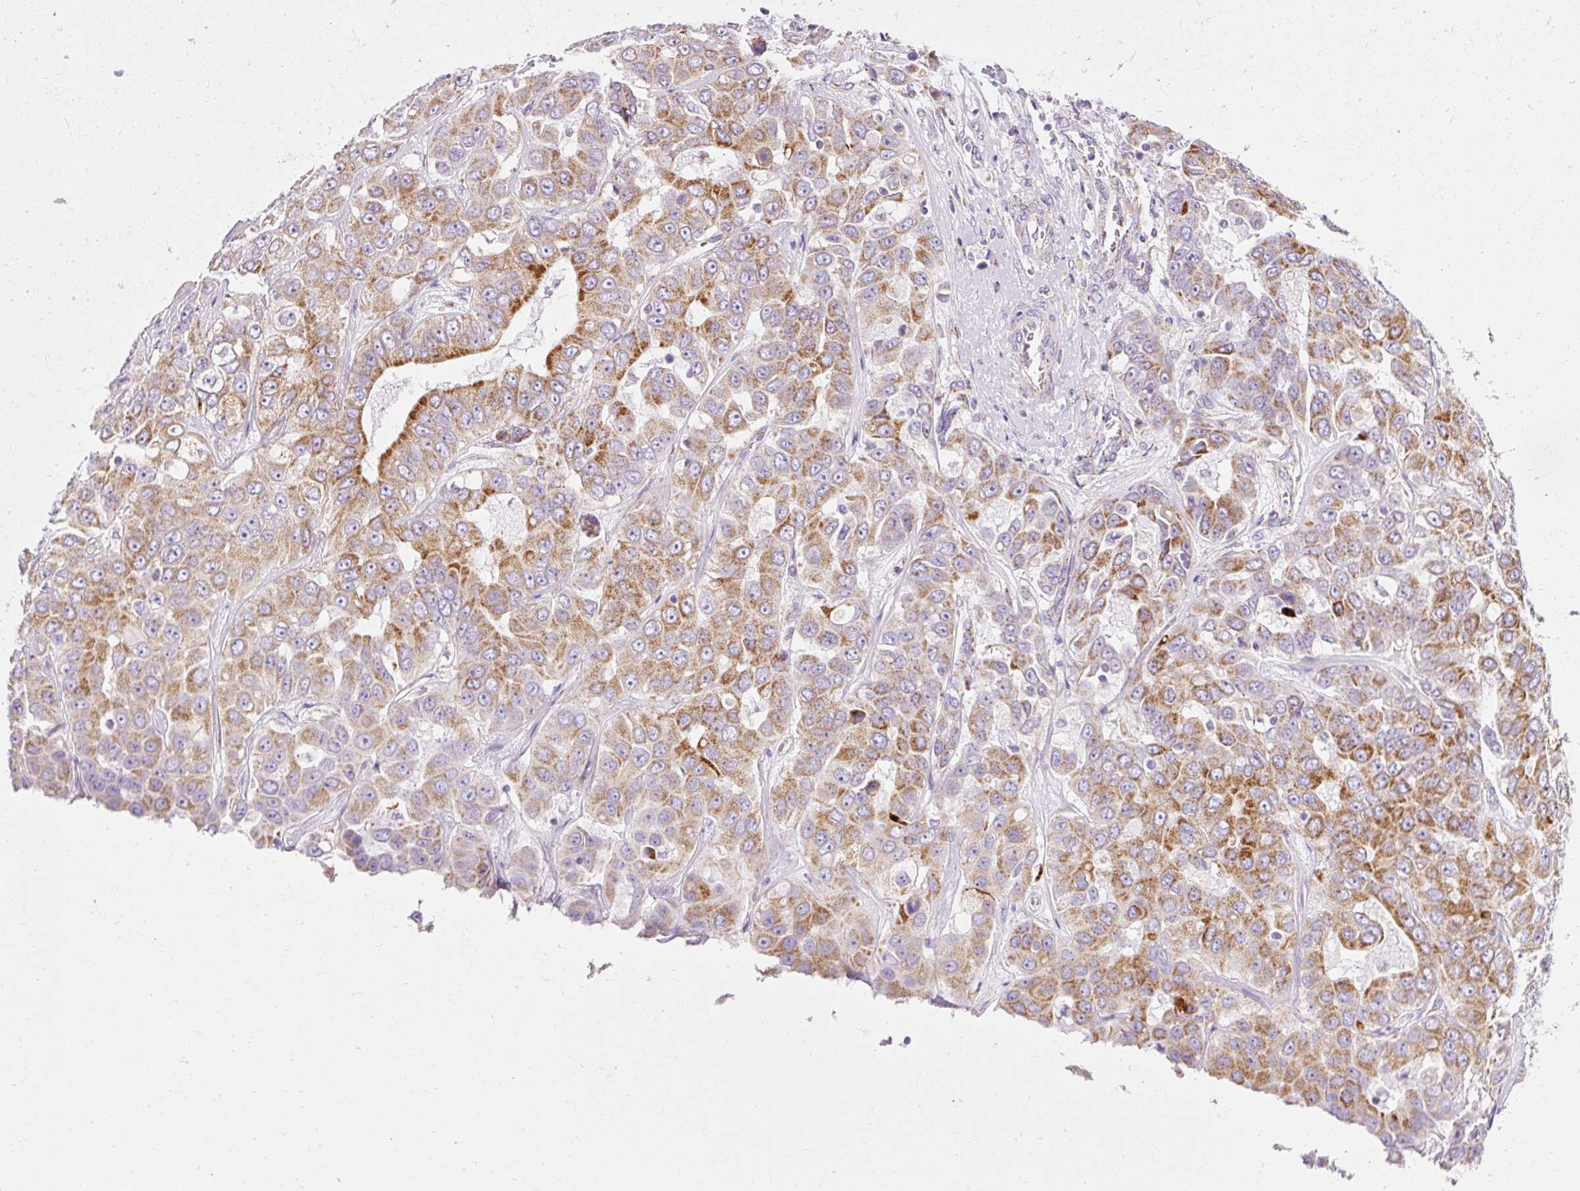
{"staining": {"intensity": "moderate", "quantity": ">75%", "location": "cytoplasmic/membranous"}, "tissue": "liver cancer", "cell_type": "Tumor cells", "image_type": "cancer", "snomed": [{"axis": "morphology", "description": "Cholangiocarcinoma"}, {"axis": "topography", "description": "Liver"}], "caption": "Human liver cancer stained for a protein (brown) reveals moderate cytoplasmic/membranous positive expression in about >75% of tumor cells.", "gene": "PLPP2", "patient": {"sex": "female", "age": 52}}